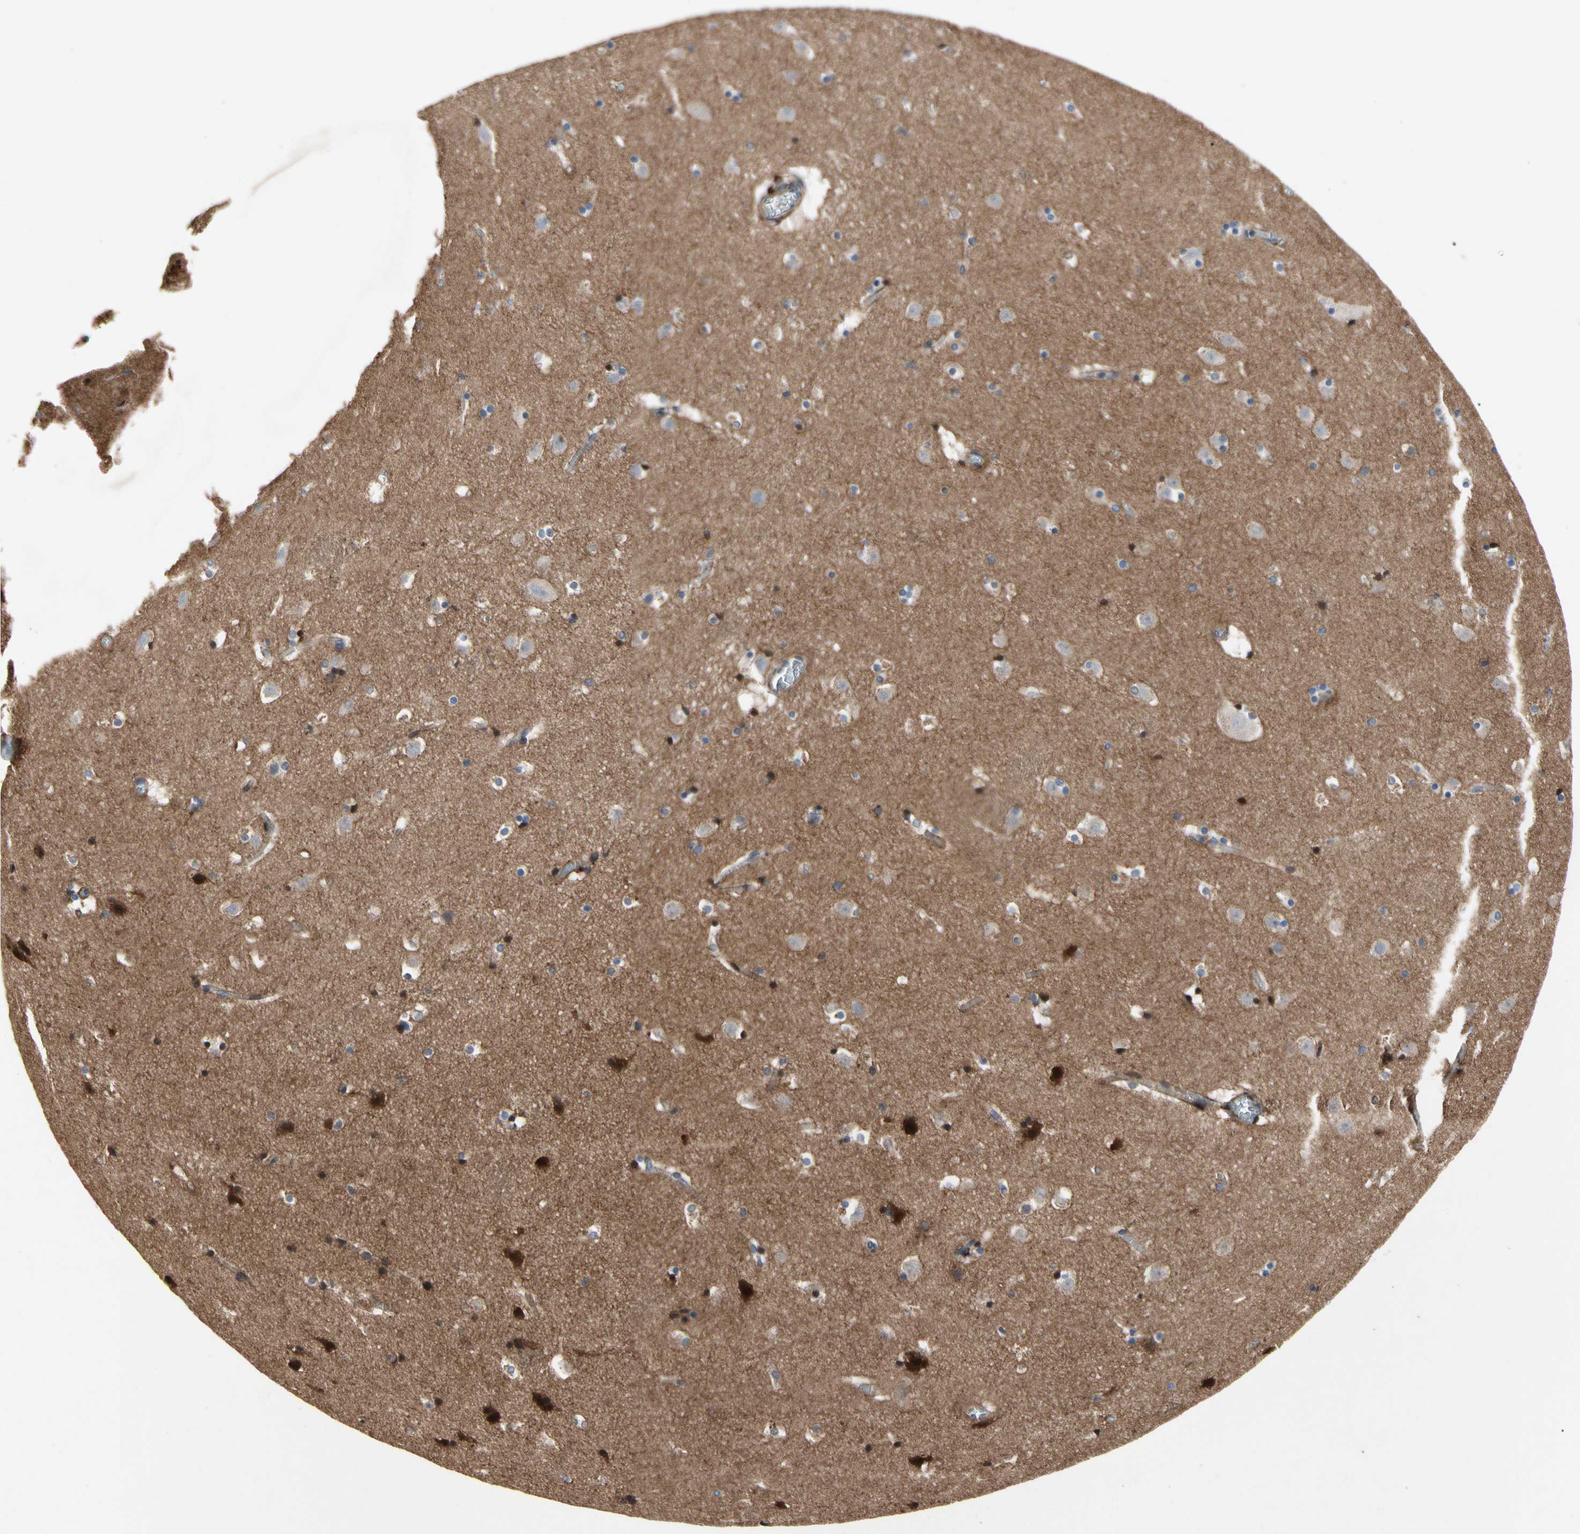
{"staining": {"intensity": "negative", "quantity": "none", "location": "none"}, "tissue": "caudate", "cell_type": "Glial cells", "image_type": "normal", "snomed": [{"axis": "morphology", "description": "Normal tissue, NOS"}, {"axis": "topography", "description": "Lateral ventricle wall"}], "caption": "Glial cells show no significant protein positivity in normal caudate. (DAB IHC with hematoxylin counter stain).", "gene": "CRTAC1", "patient": {"sex": "male", "age": 45}}